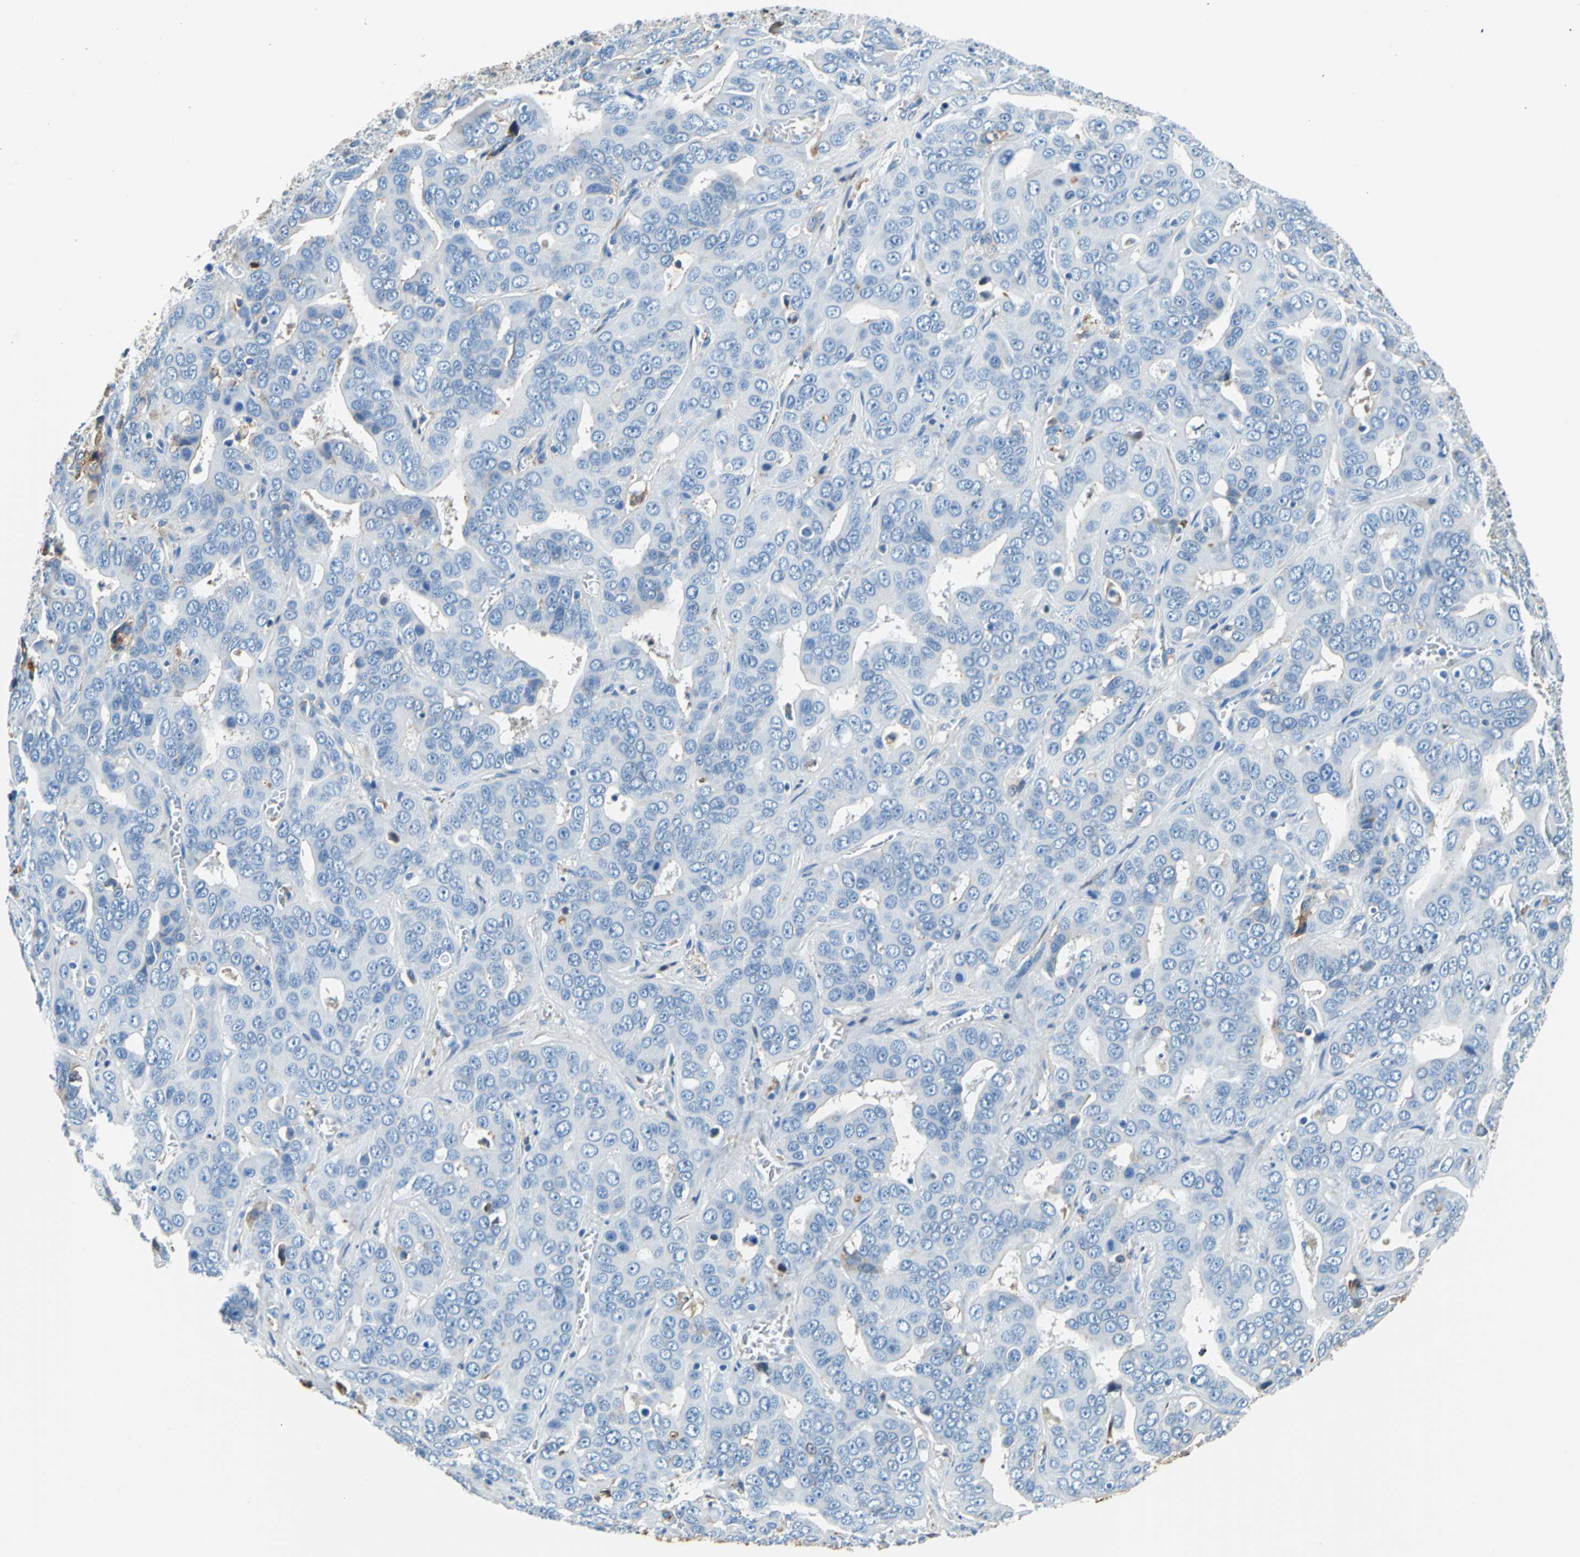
{"staining": {"intensity": "negative", "quantity": "none", "location": "none"}, "tissue": "liver cancer", "cell_type": "Tumor cells", "image_type": "cancer", "snomed": [{"axis": "morphology", "description": "Cholangiocarcinoma"}, {"axis": "topography", "description": "Liver"}], "caption": "The immunohistochemistry photomicrograph has no significant expression in tumor cells of liver cholangiocarcinoma tissue.", "gene": "ALB", "patient": {"sex": "female", "age": 52}}